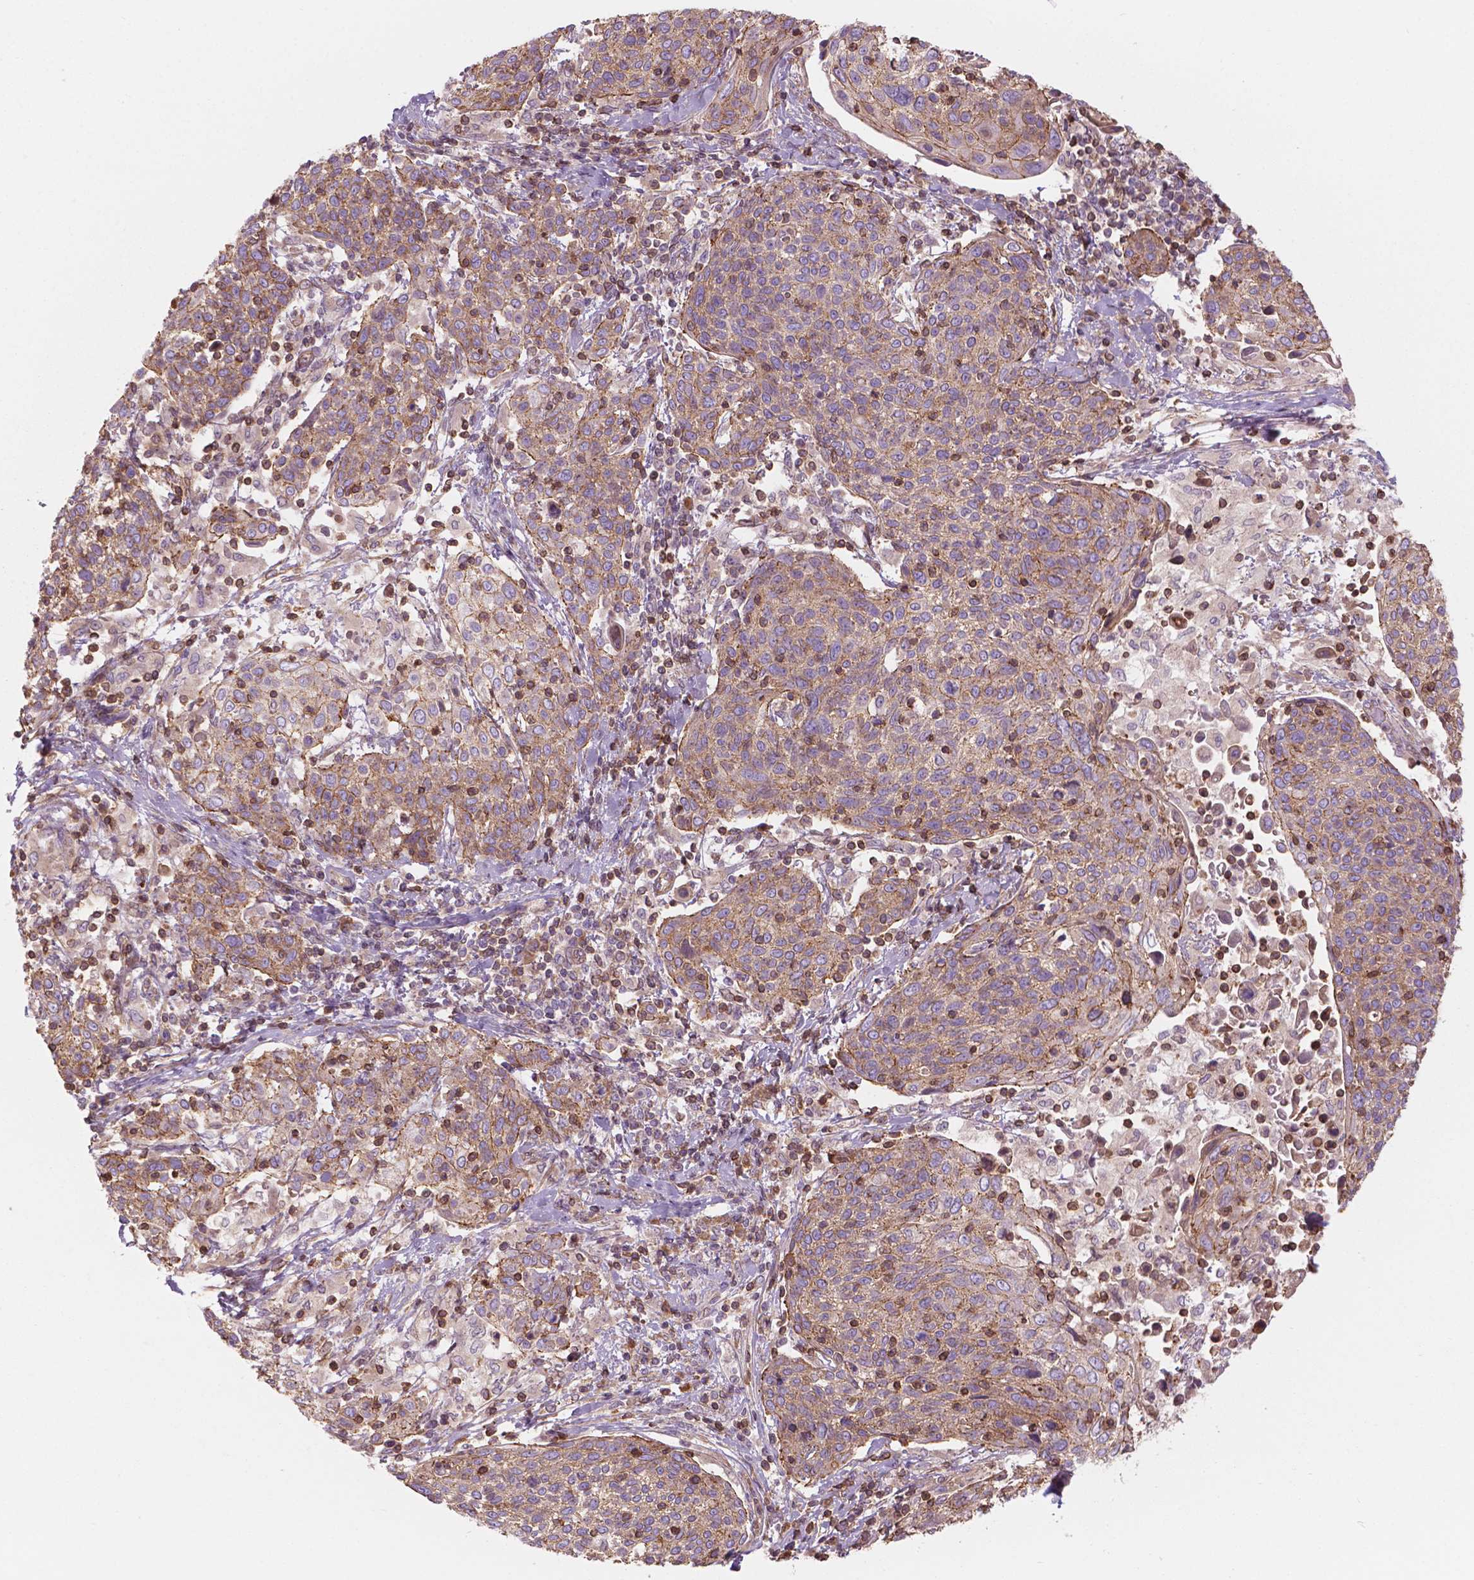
{"staining": {"intensity": "moderate", "quantity": "25%-75%", "location": "cytoplasmic/membranous"}, "tissue": "cervical cancer", "cell_type": "Tumor cells", "image_type": "cancer", "snomed": [{"axis": "morphology", "description": "Squamous cell carcinoma, NOS"}, {"axis": "topography", "description": "Cervix"}], "caption": "Immunohistochemical staining of human cervical cancer (squamous cell carcinoma) reveals medium levels of moderate cytoplasmic/membranous positivity in about 25%-75% of tumor cells.", "gene": "SURF4", "patient": {"sex": "female", "age": 61}}